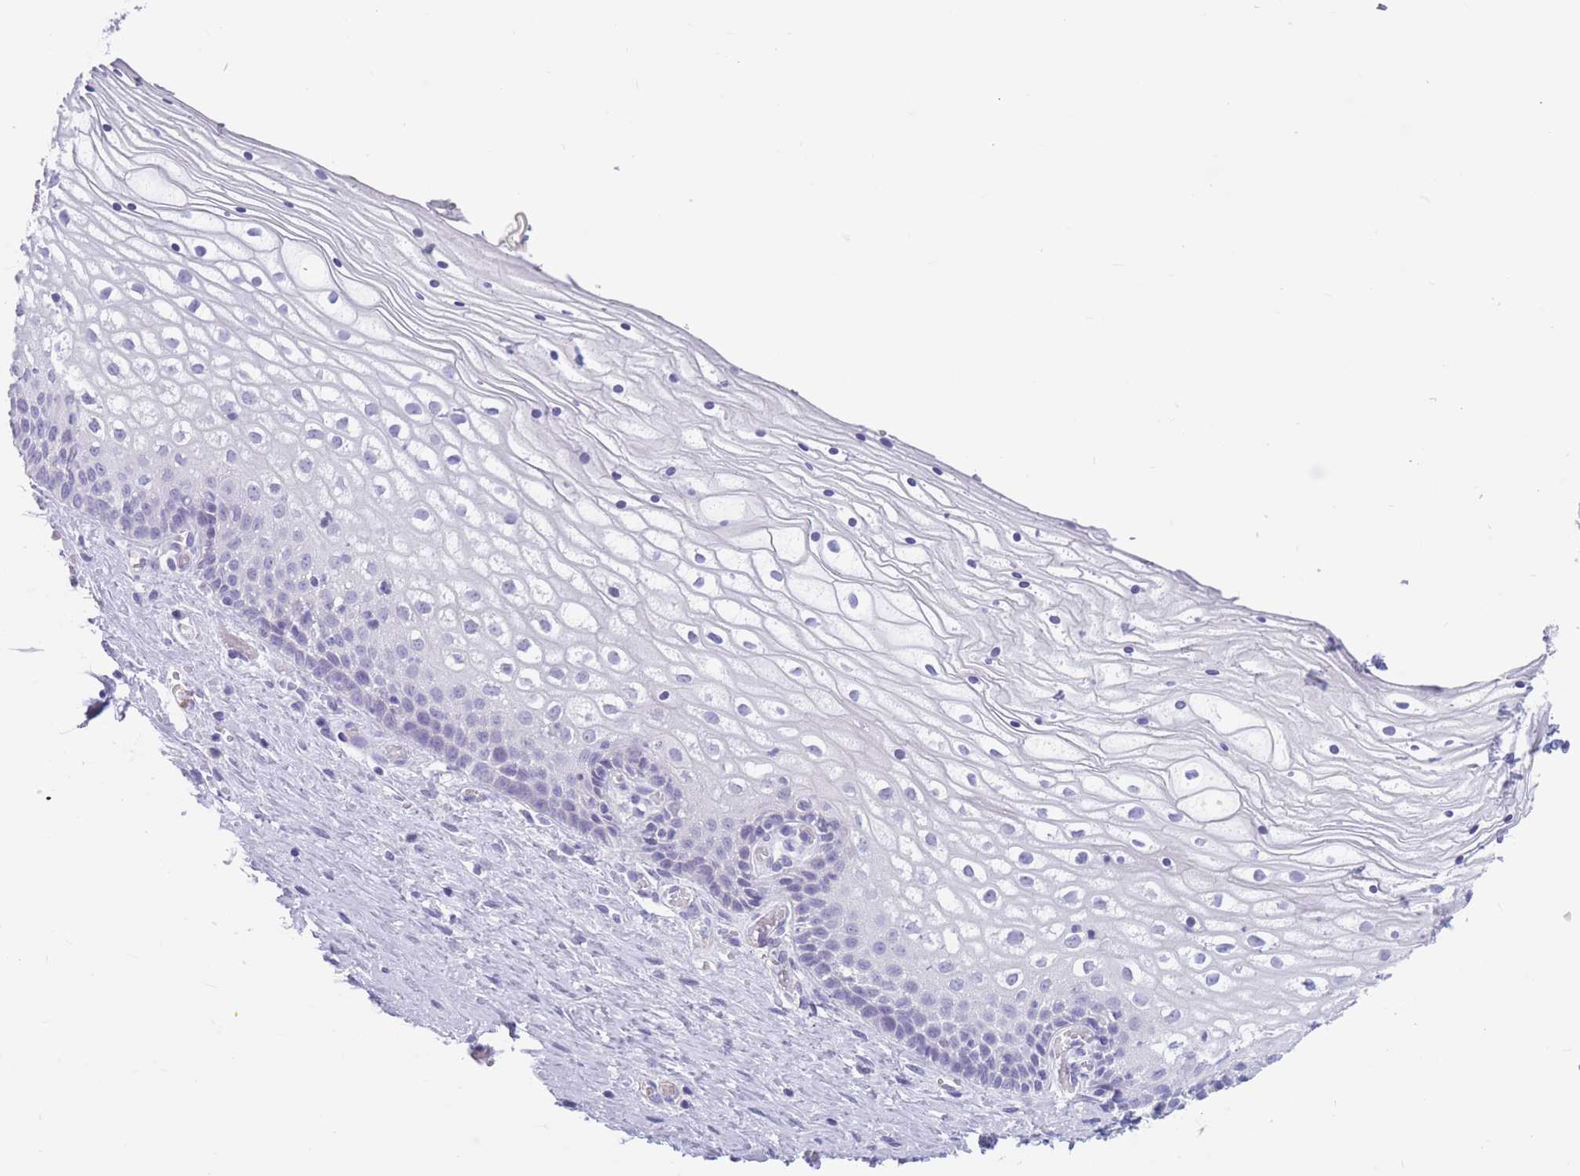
{"staining": {"intensity": "negative", "quantity": "none", "location": "none"}, "tissue": "vagina", "cell_type": "Squamous epithelial cells", "image_type": "normal", "snomed": [{"axis": "morphology", "description": "Normal tissue, NOS"}, {"axis": "topography", "description": "Vagina"}], "caption": "Vagina was stained to show a protein in brown. There is no significant staining in squamous epithelial cells.", "gene": "DPYD", "patient": {"sex": "female", "age": 59}}